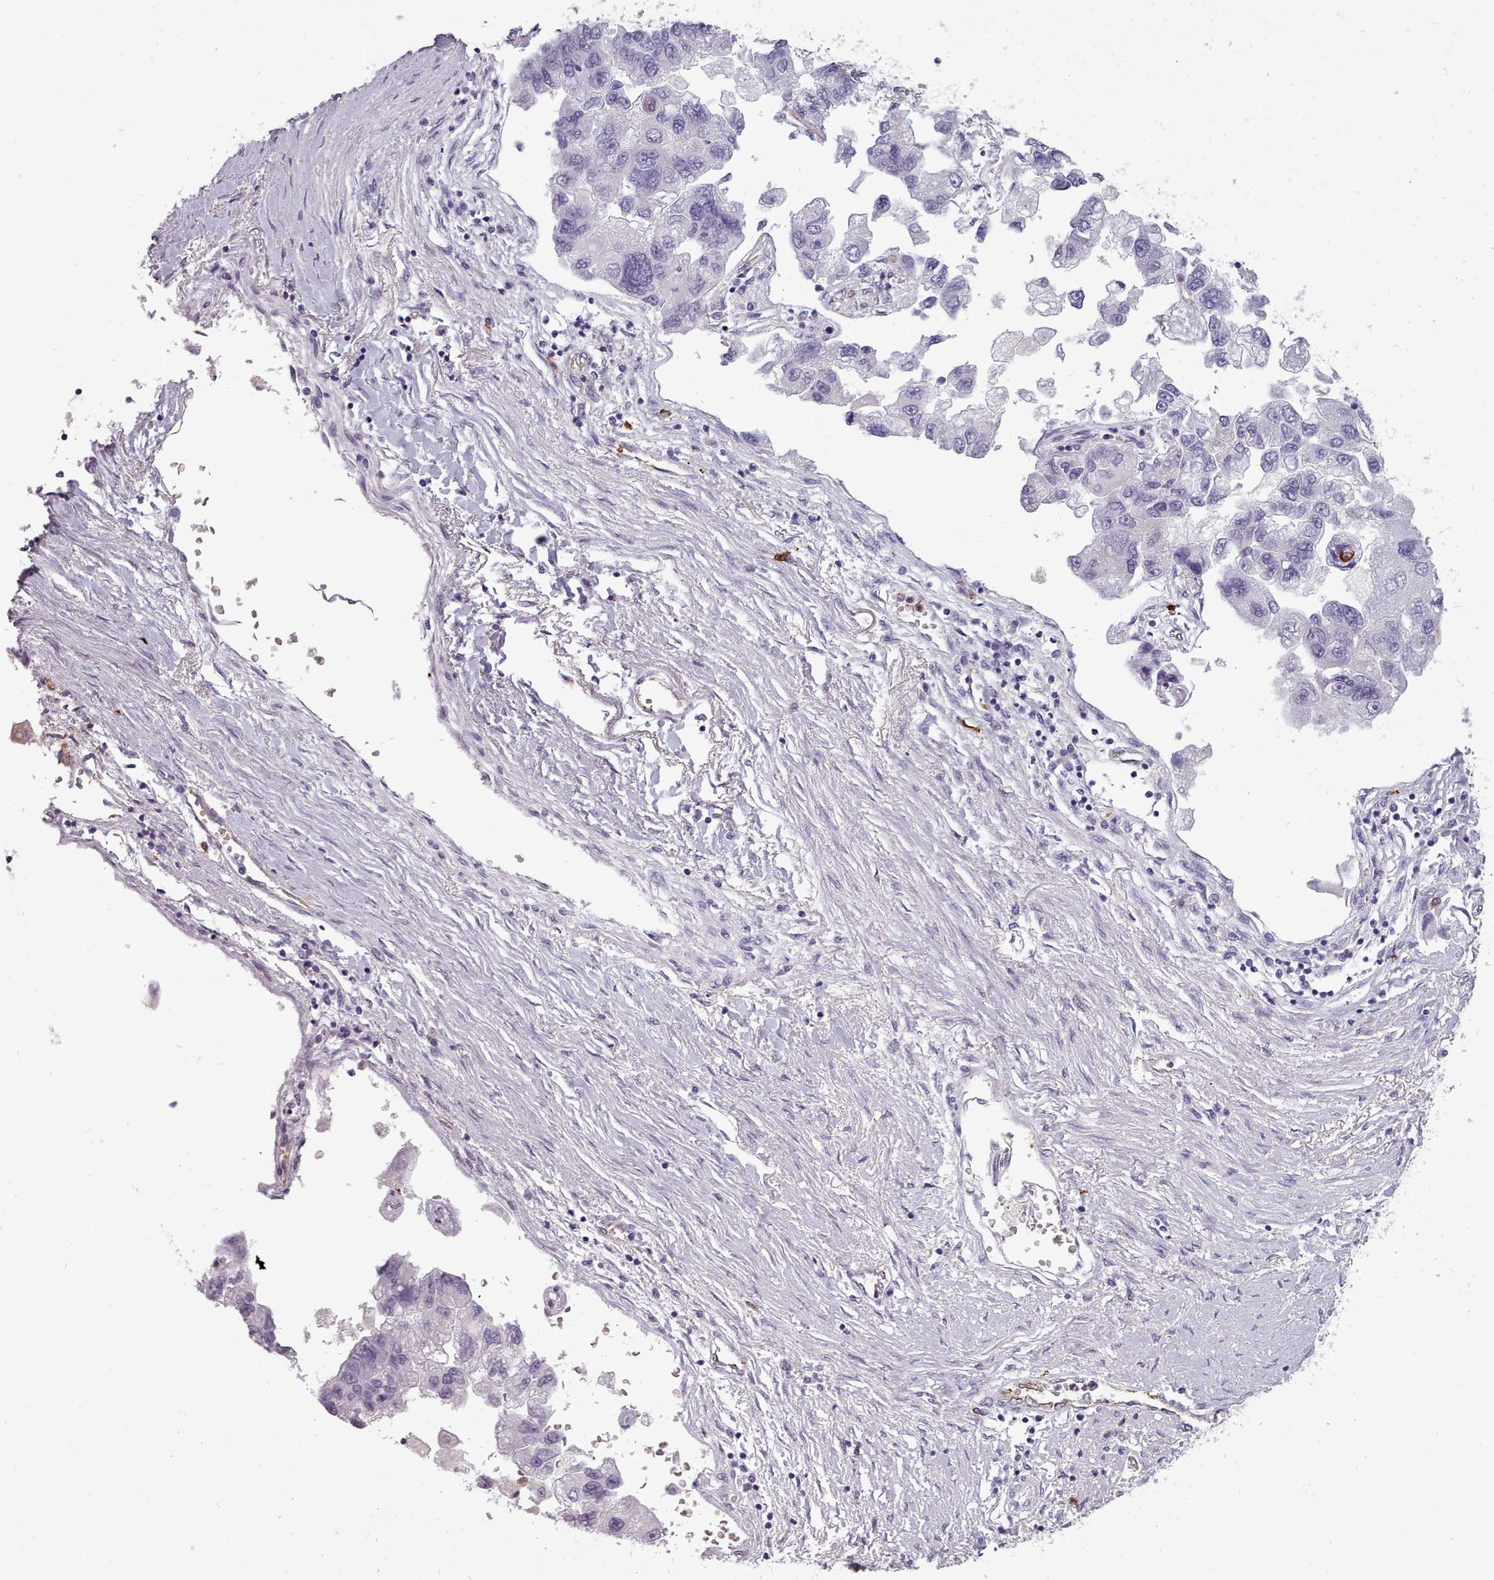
{"staining": {"intensity": "negative", "quantity": "none", "location": "none"}, "tissue": "lung cancer", "cell_type": "Tumor cells", "image_type": "cancer", "snomed": [{"axis": "morphology", "description": "Adenocarcinoma, NOS"}, {"axis": "topography", "description": "Lung"}], "caption": "Immunohistochemical staining of human lung adenocarcinoma displays no significant positivity in tumor cells.", "gene": "NDST2", "patient": {"sex": "female", "age": 54}}